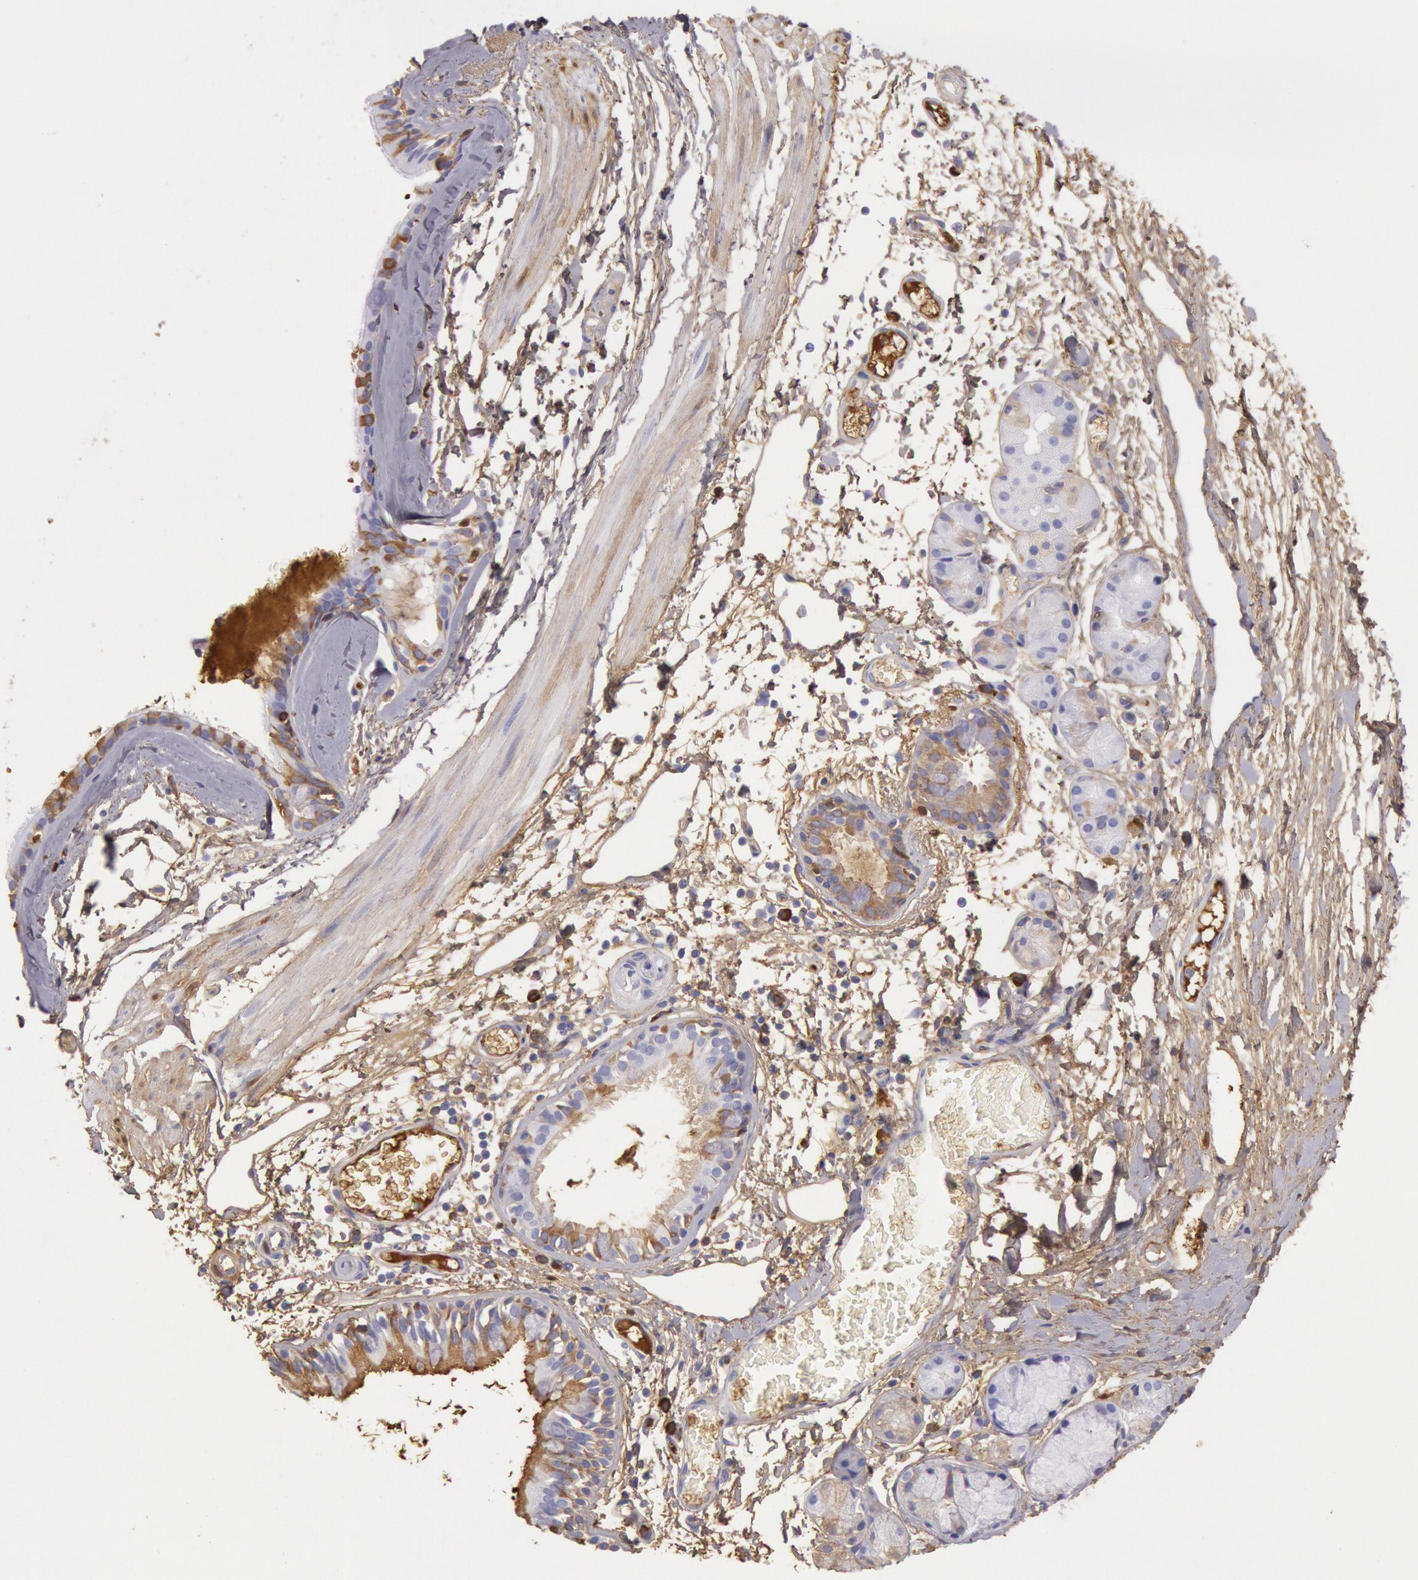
{"staining": {"intensity": "weak", "quantity": "25%-75%", "location": "cytoplasmic/membranous"}, "tissue": "bronchus", "cell_type": "Respiratory epithelial cells", "image_type": "normal", "snomed": [{"axis": "morphology", "description": "Normal tissue, NOS"}, {"axis": "topography", "description": "Bronchus"}, {"axis": "topography", "description": "Lung"}], "caption": "High-magnification brightfield microscopy of normal bronchus stained with DAB (3,3'-diaminobenzidine) (brown) and counterstained with hematoxylin (blue). respiratory epithelial cells exhibit weak cytoplasmic/membranous expression is present in about25%-75% of cells.", "gene": "IGHG1", "patient": {"sex": "female", "age": 56}}